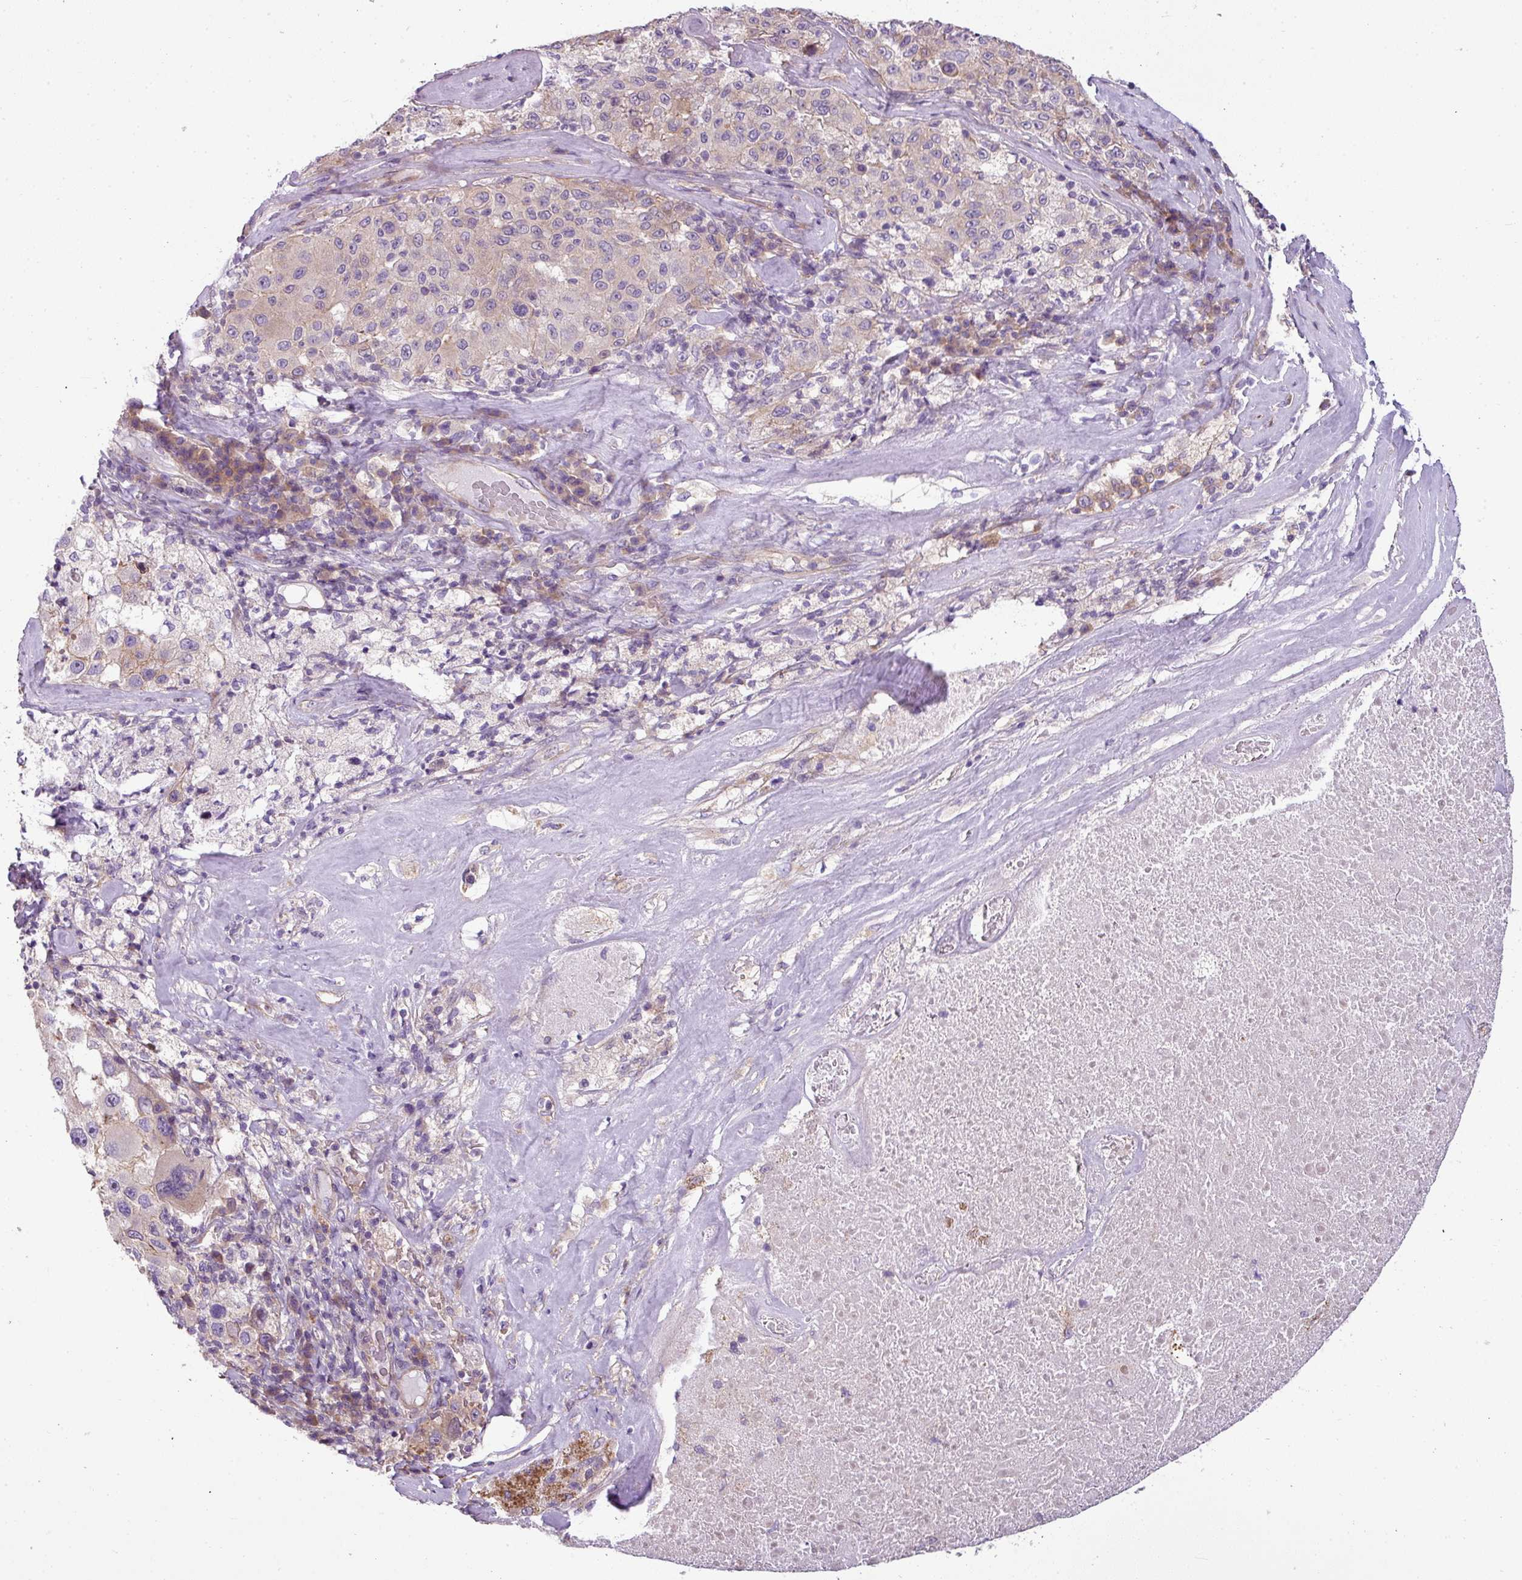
{"staining": {"intensity": "weak", "quantity": "<25%", "location": "cytoplasmic/membranous"}, "tissue": "melanoma", "cell_type": "Tumor cells", "image_type": "cancer", "snomed": [{"axis": "morphology", "description": "Malignant melanoma, Metastatic site"}, {"axis": "topography", "description": "Lymph node"}], "caption": "Immunohistochemistry micrograph of malignant melanoma (metastatic site) stained for a protein (brown), which reveals no positivity in tumor cells.", "gene": "PALS2", "patient": {"sex": "male", "age": 62}}